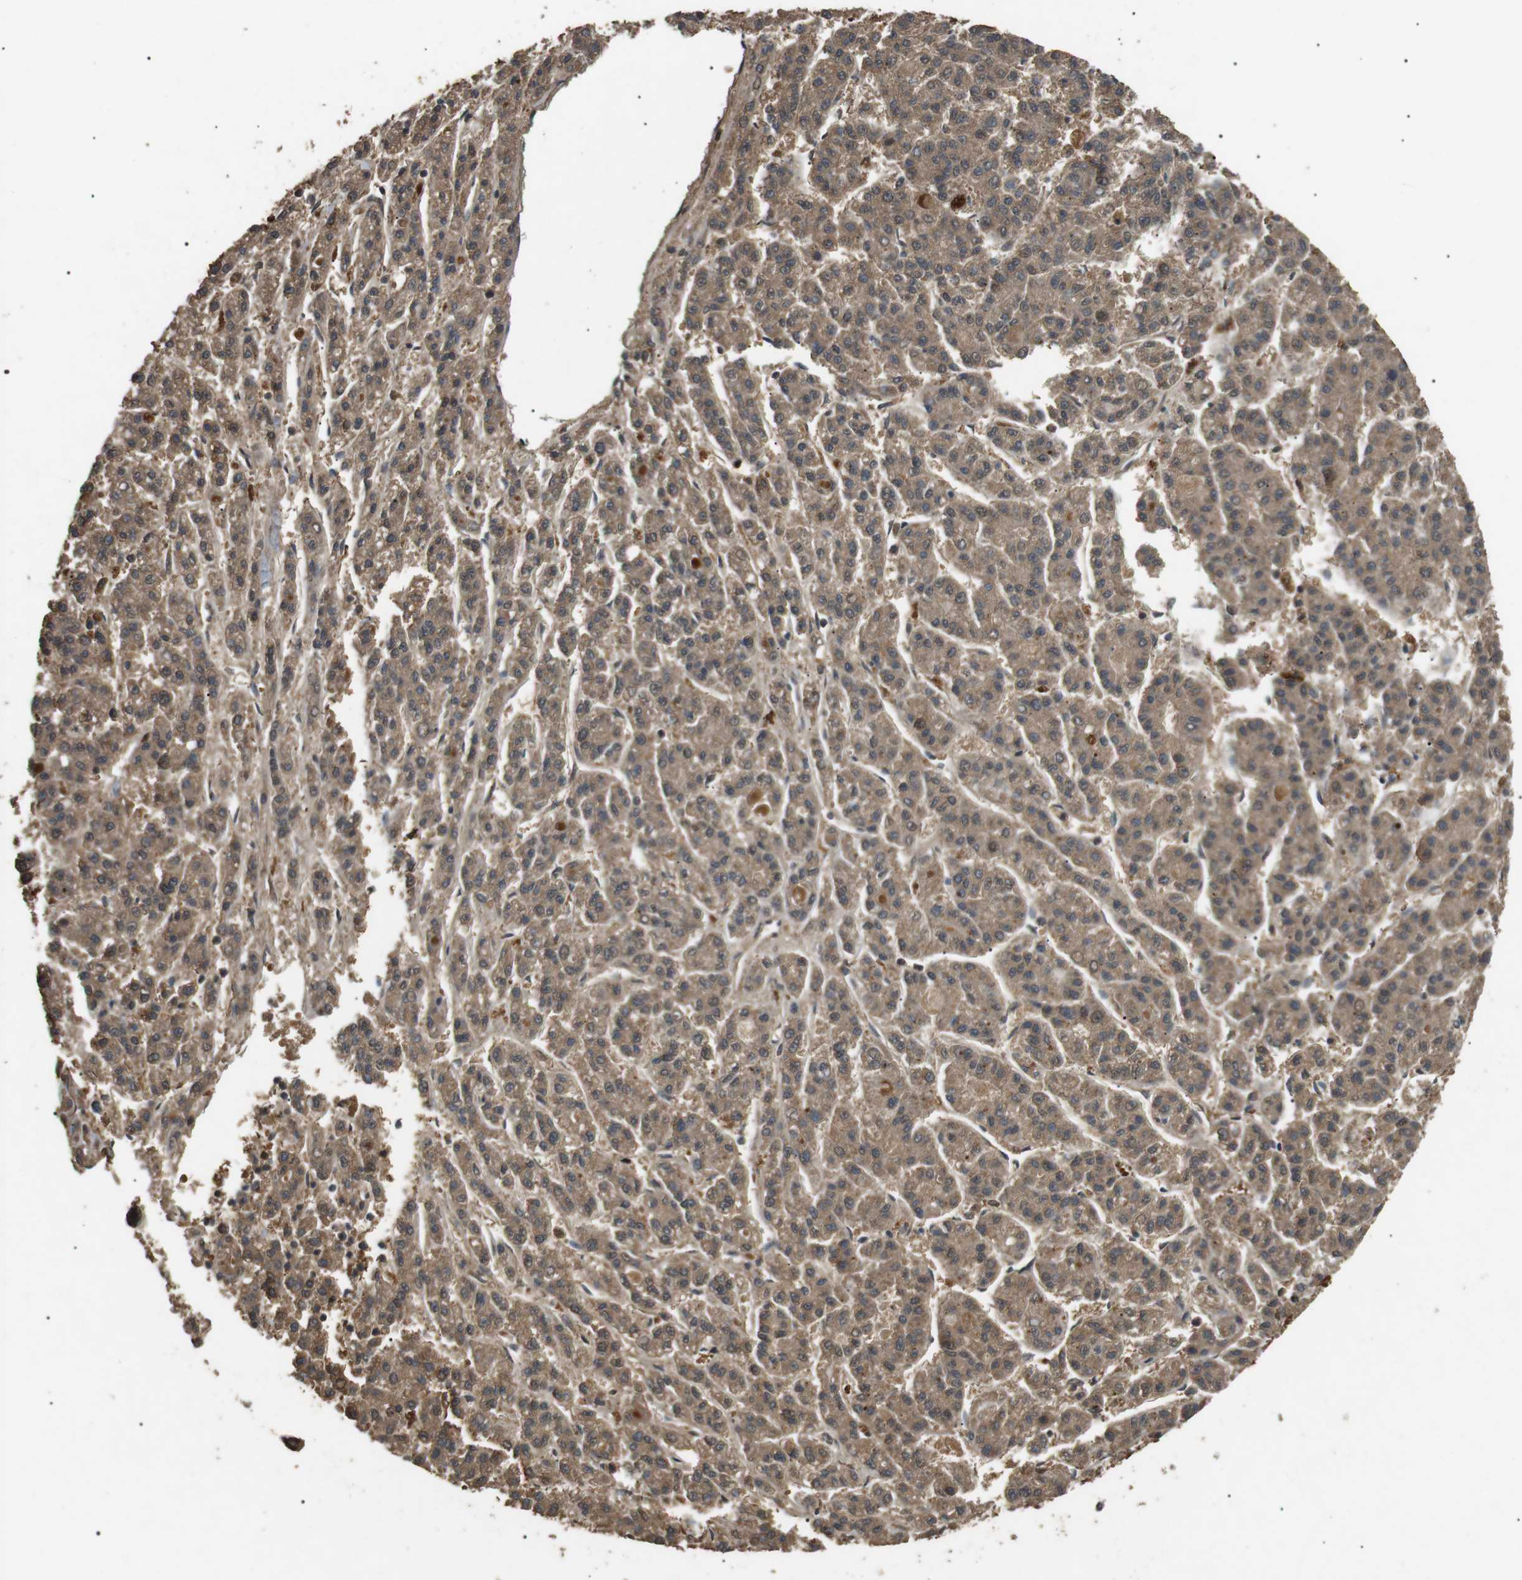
{"staining": {"intensity": "moderate", "quantity": ">75%", "location": "cytoplasmic/membranous"}, "tissue": "liver cancer", "cell_type": "Tumor cells", "image_type": "cancer", "snomed": [{"axis": "morphology", "description": "Carcinoma, Hepatocellular, NOS"}, {"axis": "topography", "description": "Liver"}], "caption": "Immunohistochemistry image of neoplastic tissue: human liver hepatocellular carcinoma stained using immunohistochemistry demonstrates medium levels of moderate protein expression localized specifically in the cytoplasmic/membranous of tumor cells, appearing as a cytoplasmic/membranous brown color.", "gene": "TBC1D15", "patient": {"sex": "male", "age": 70}}